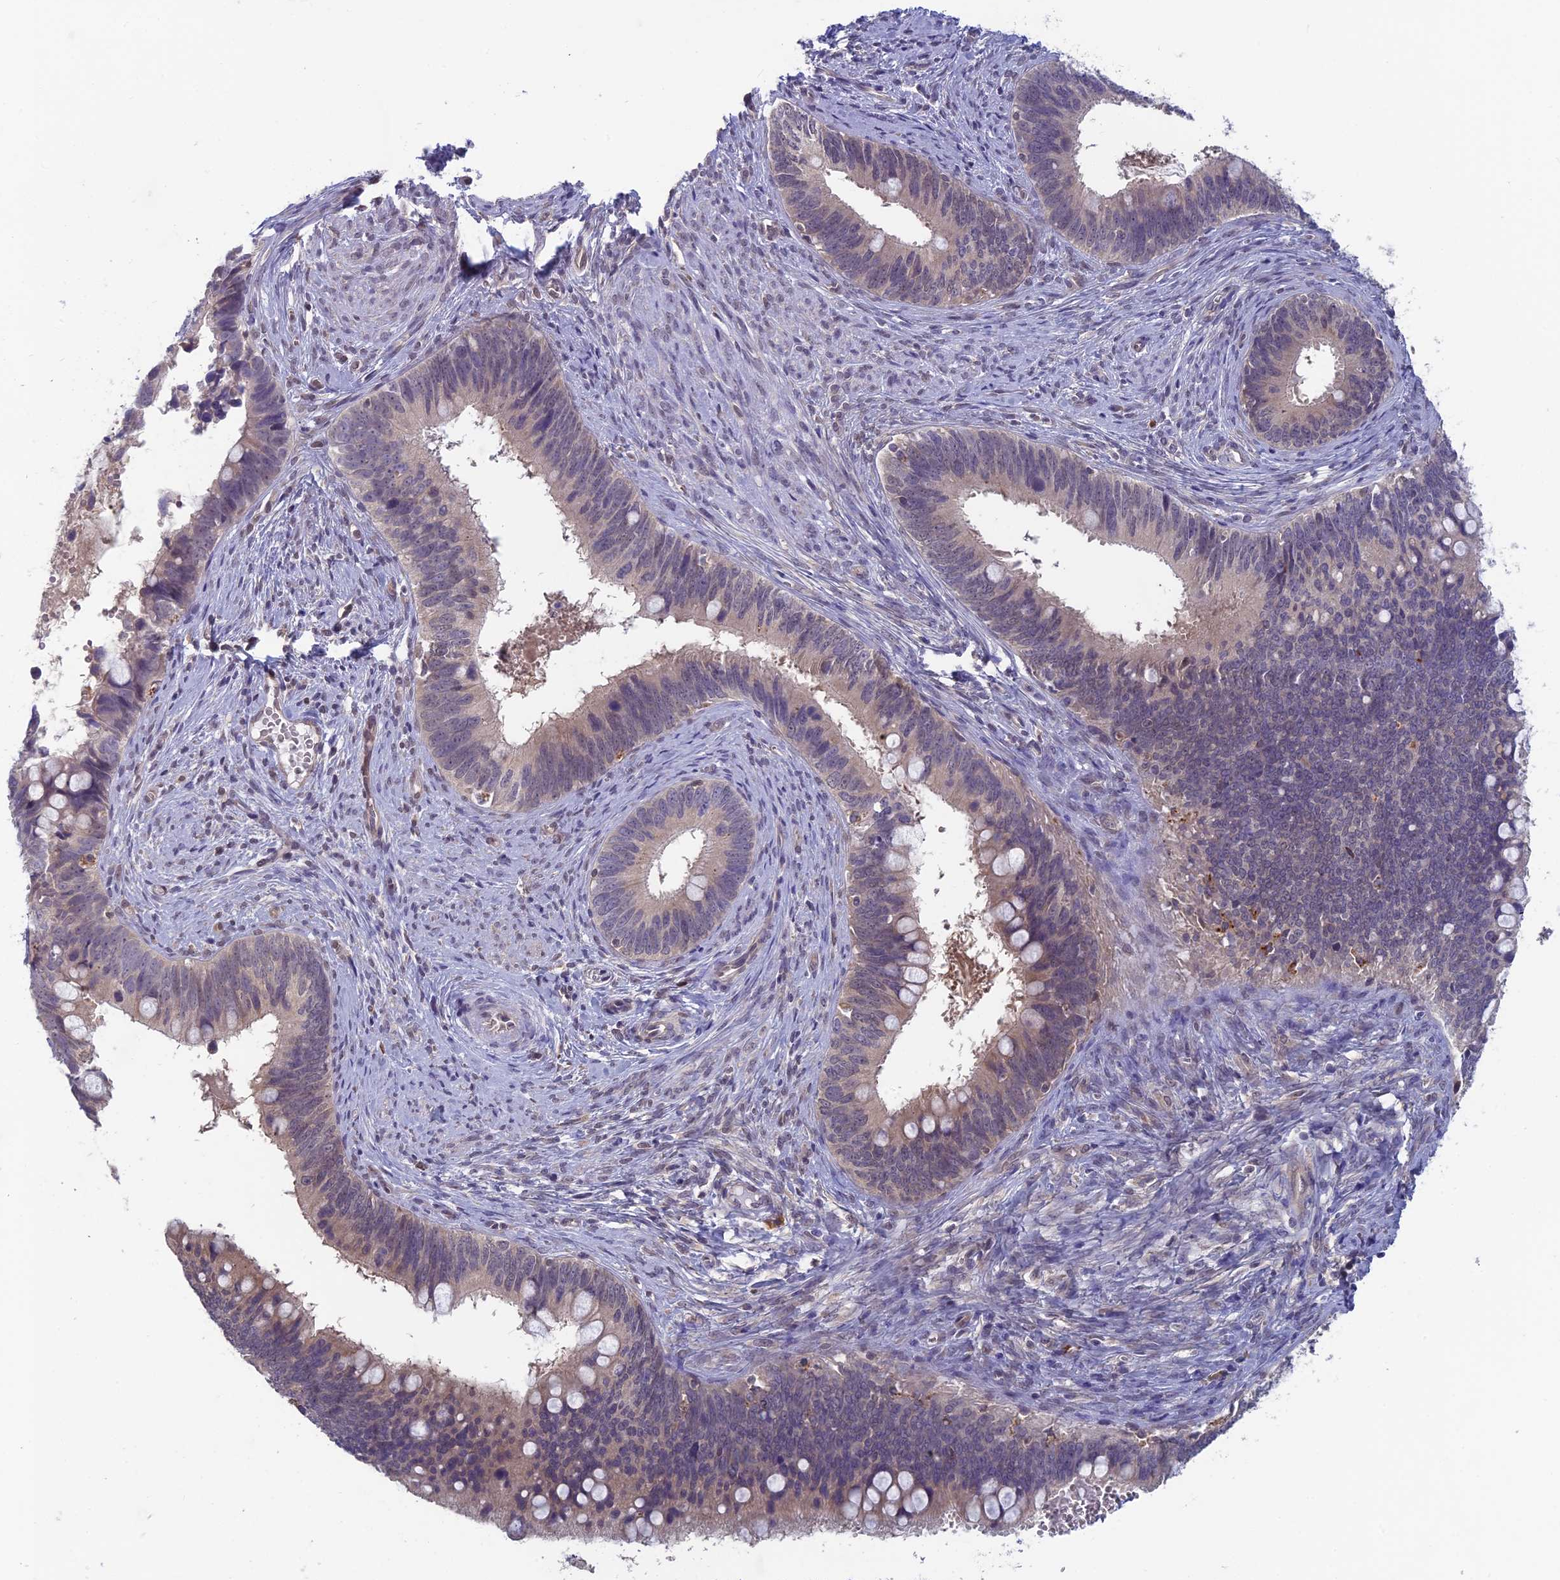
{"staining": {"intensity": "weak", "quantity": "<25%", "location": "cytoplasmic/membranous"}, "tissue": "cervical cancer", "cell_type": "Tumor cells", "image_type": "cancer", "snomed": [{"axis": "morphology", "description": "Adenocarcinoma, NOS"}, {"axis": "topography", "description": "Cervix"}], "caption": "Tumor cells are negative for protein expression in human cervical adenocarcinoma. Nuclei are stained in blue.", "gene": "MRI1", "patient": {"sex": "female", "age": 42}}